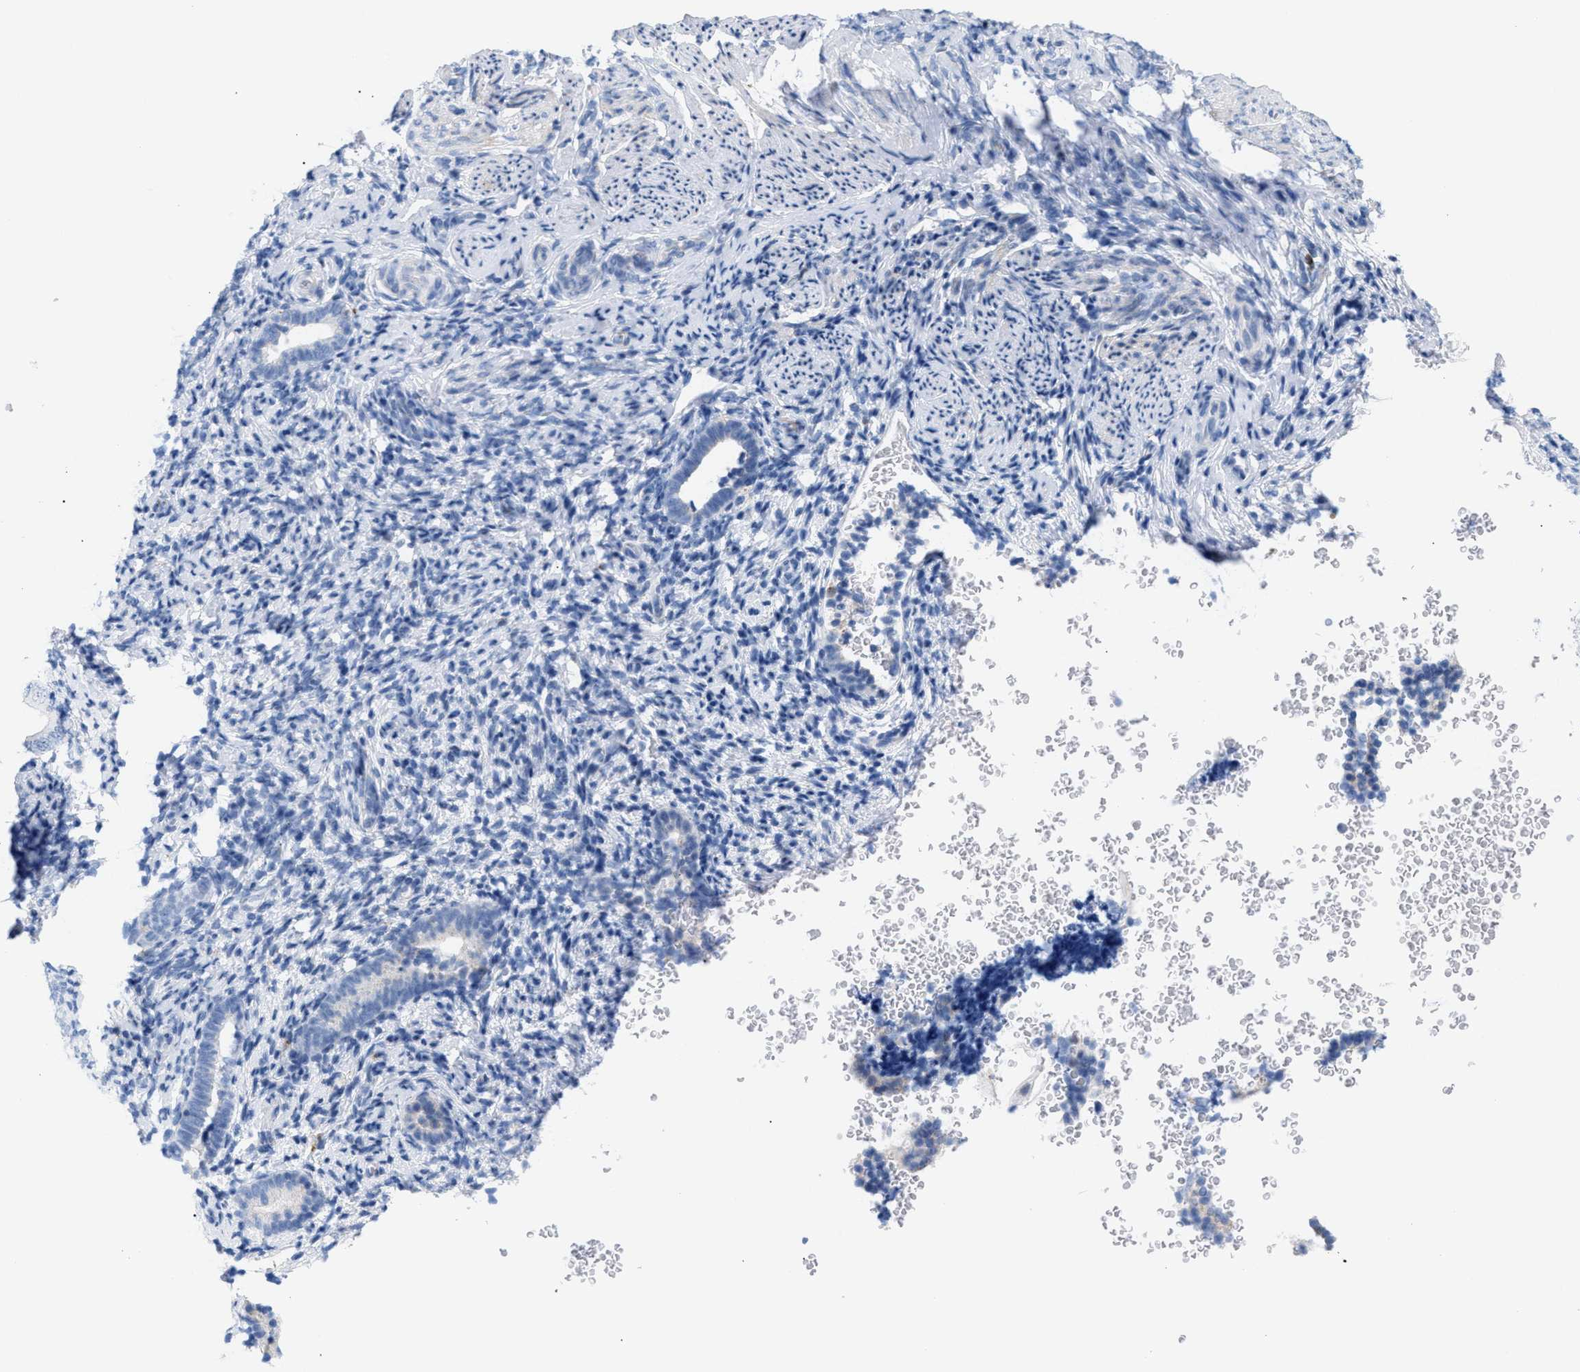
{"staining": {"intensity": "negative", "quantity": "none", "location": "none"}, "tissue": "endometrium", "cell_type": "Cells in endometrial stroma", "image_type": "normal", "snomed": [{"axis": "morphology", "description": "Normal tissue, NOS"}, {"axis": "topography", "description": "Endometrium"}], "caption": "Photomicrograph shows no protein expression in cells in endometrial stroma of benign endometrium. The staining is performed using DAB brown chromogen with nuclei counter-stained in using hematoxylin.", "gene": "TACC3", "patient": {"sex": "female", "age": 51}}